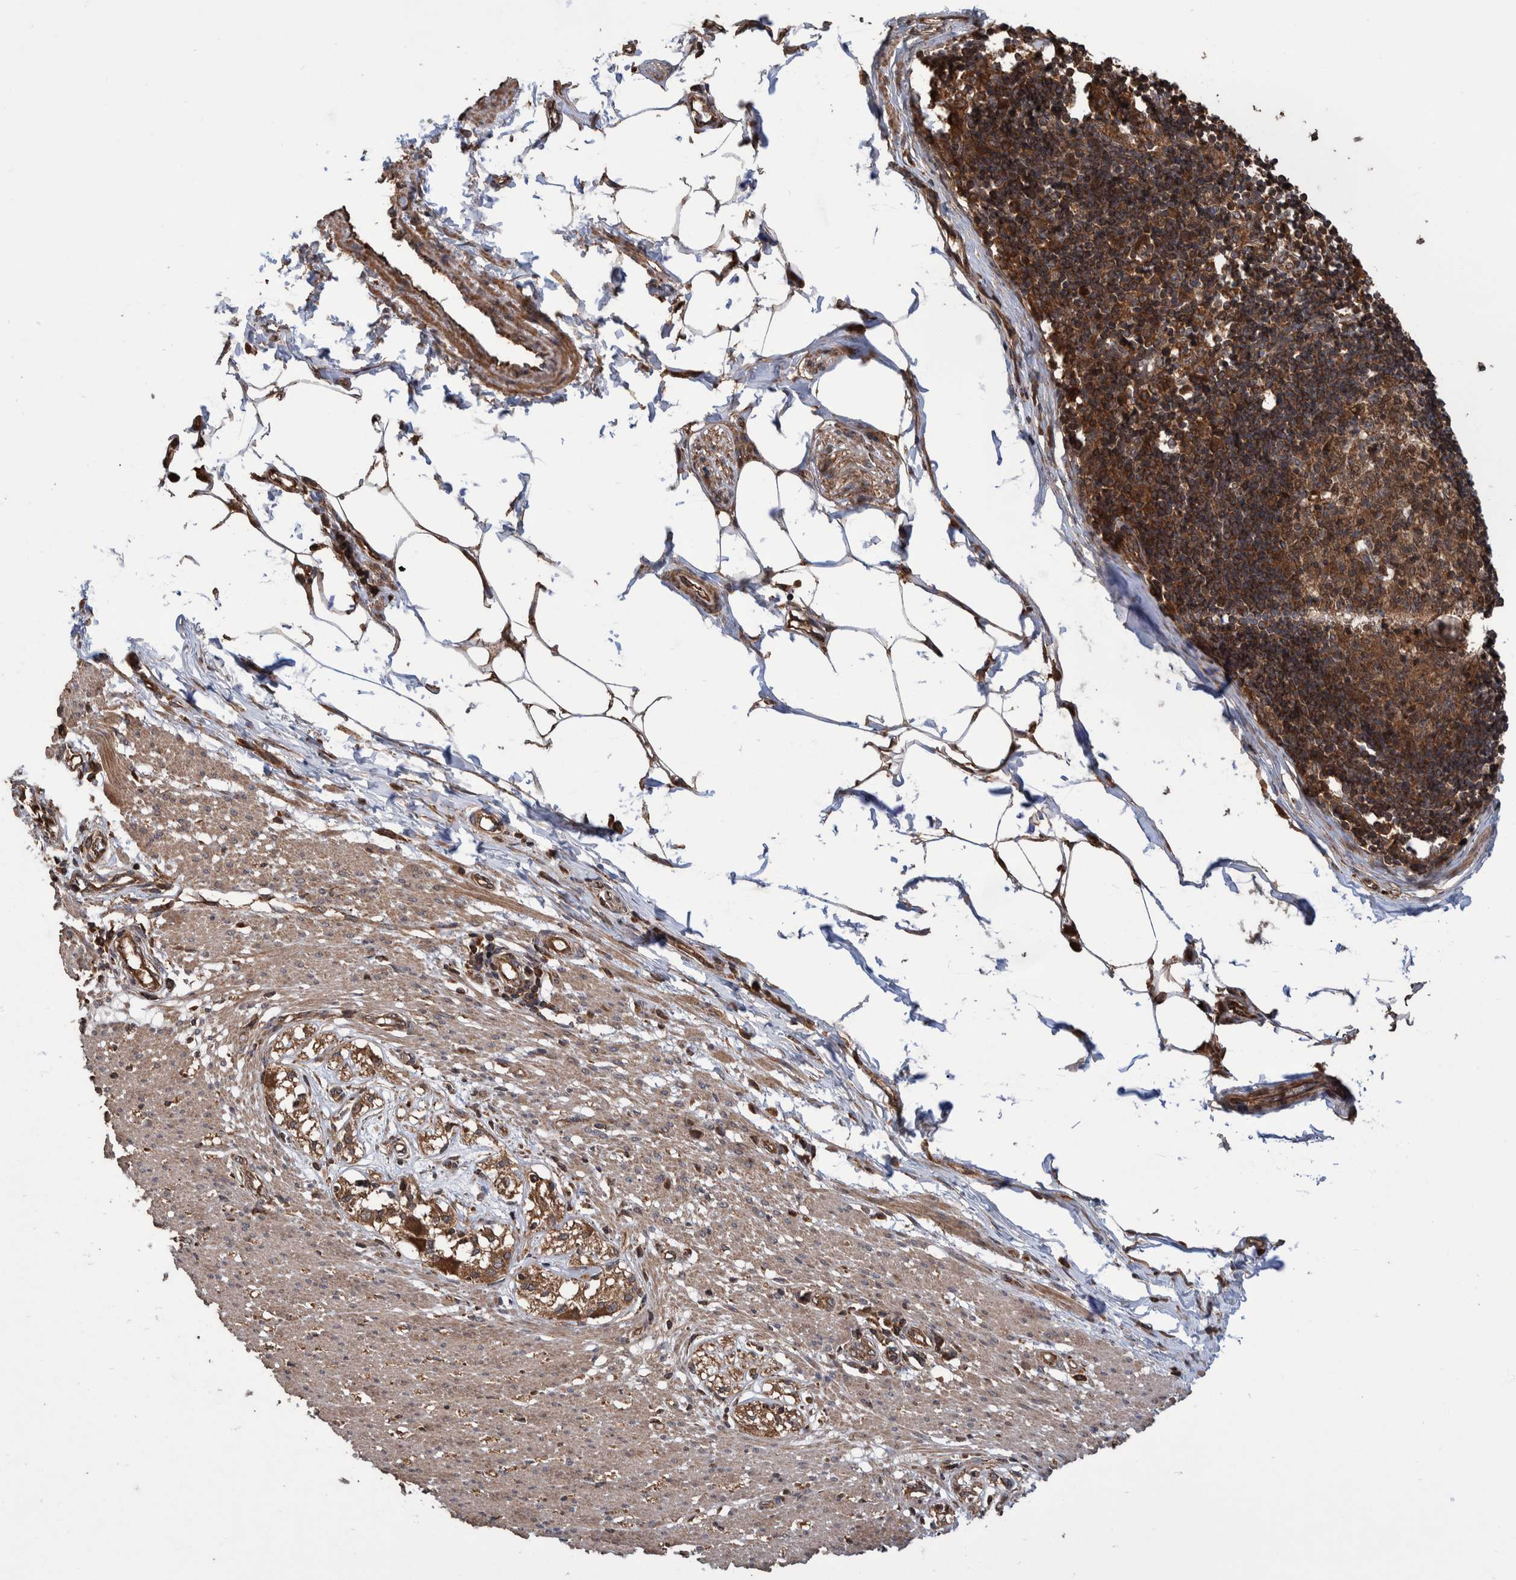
{"staining": {"intensity": "moderate", "quantity": ">75%", "location": "cytoplasmic/membranous"}, "tissue": "smooth muscle", "cell_type": "Smooth muscle cells", "image_type": "normal", "snomed": [{"axis": "morphology", "description": "Normal tissue, NOS"}, {"axis": "morphology", "description": "Adenocarcinoma, NOS"}, {"axis": "topography", "description": "Colon"}, {"axis": "topography", "description": "Peripheral nerve tissue"}], "caption": "Immunohistochemical staining of benign smooth muscle displays medium levels of moderate cytoplasmic/membranous expression in approximately >75% of smooth muscle cells. The staining was performed using DAB to visualize the protein expression in brown, while the nuclei were stained in blue with hematoxylin (Magnification: 20x).", "gene": "VBP1", "patient": {"sex": "male", "age": 14}}